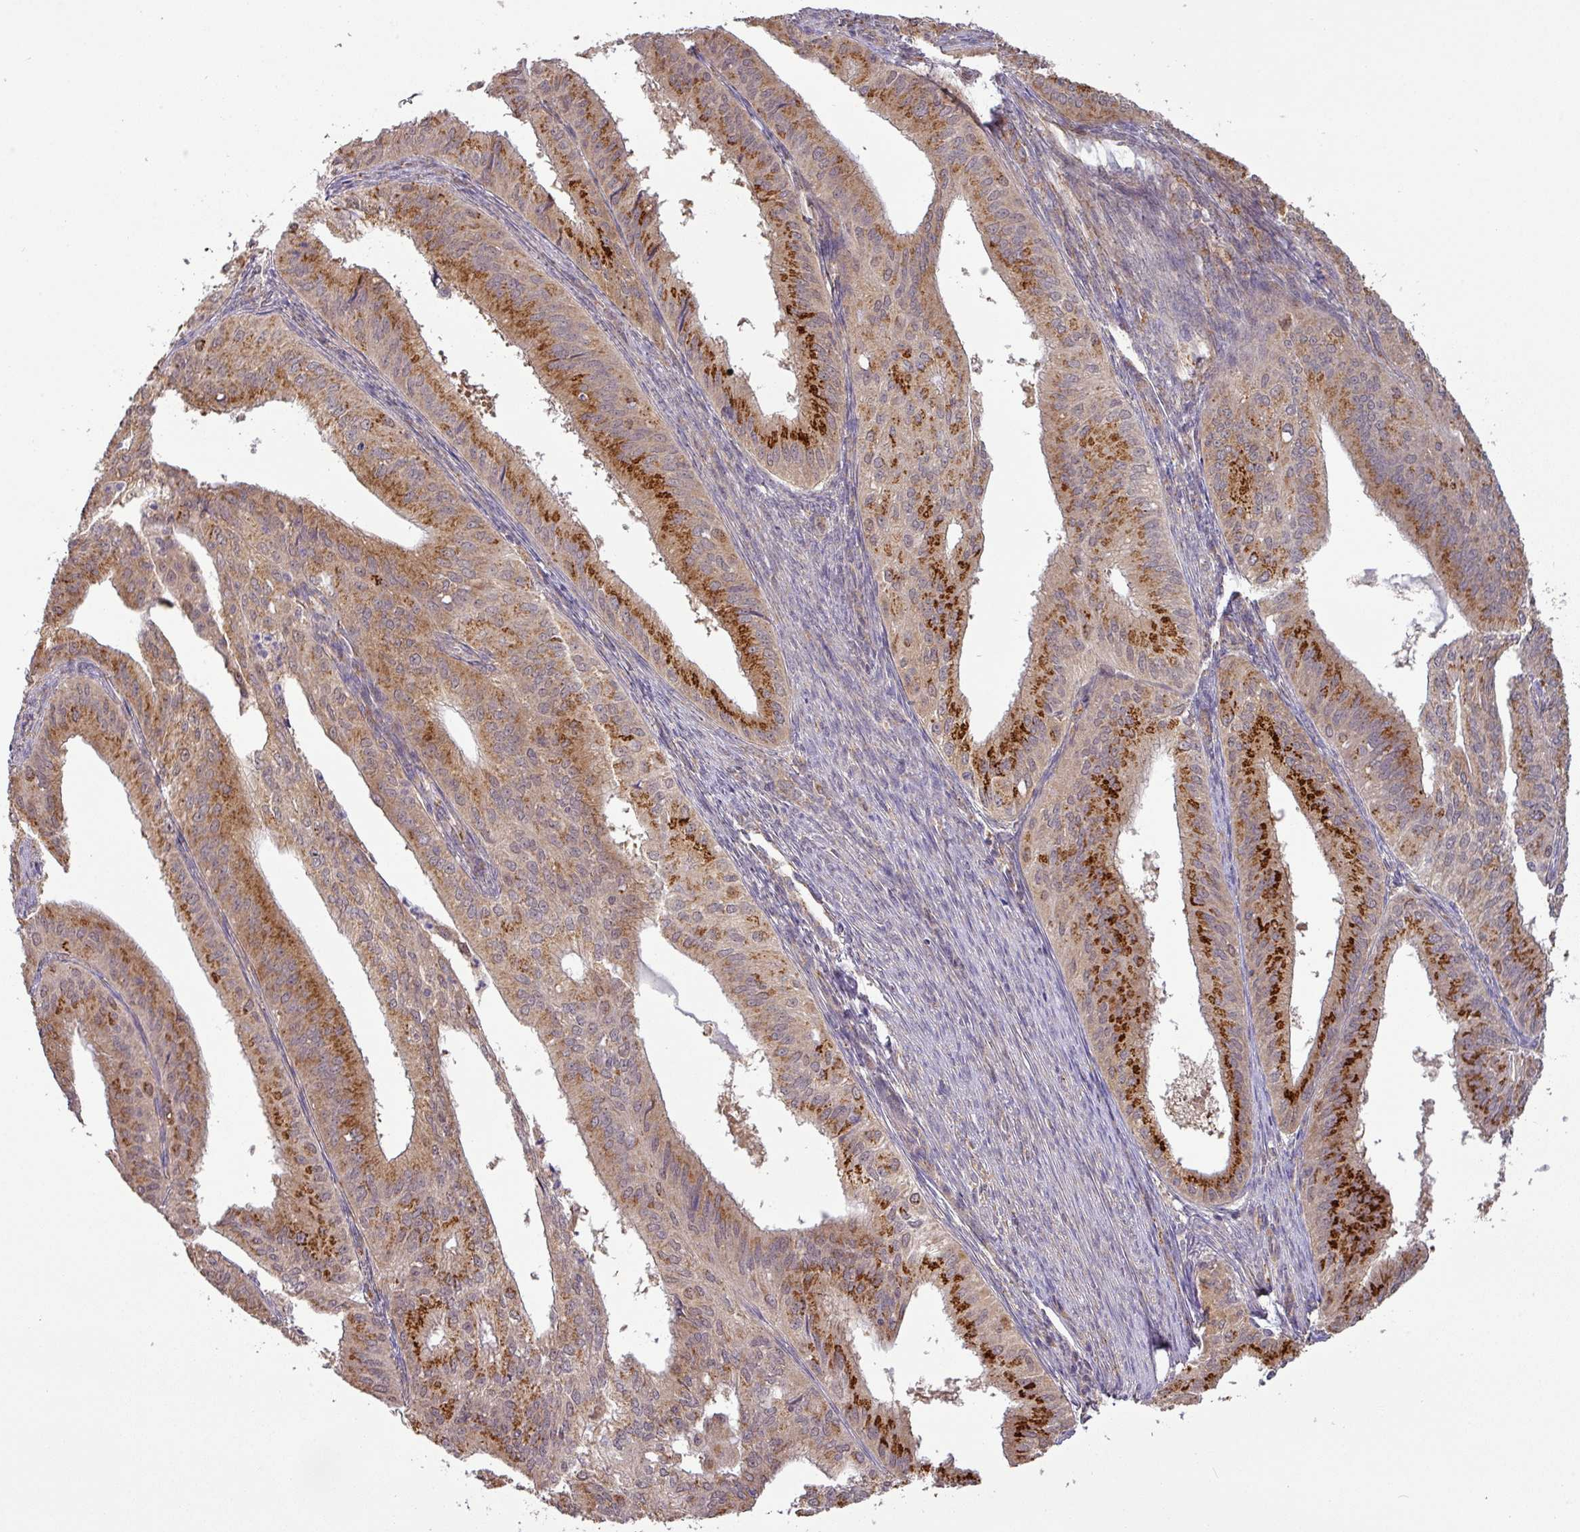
{"staining": {"intensity": "strong", "quantity": "25%-75%", "location": "cytoplasmic/membranous"}, "tissue": "endometrial cancer", "cell_type": "Tumor cells", "image_type": "cancer", "snomed": [{"axis": "morphology", "description": "Adenocarcinoma, NOS"}, {"axis": "topography", "description": "Endometrium"}], "caption": "Immunohistochemical staining of human endometrial adenocarcinoma reveals strong cytoplasmic/membranous protein staining in about 25%-75% of tumor cells. (IHC, brightfield microscopy, high magnification).", "gene": "GALNT12", "patient": {"sex": "female", "age": 50}}